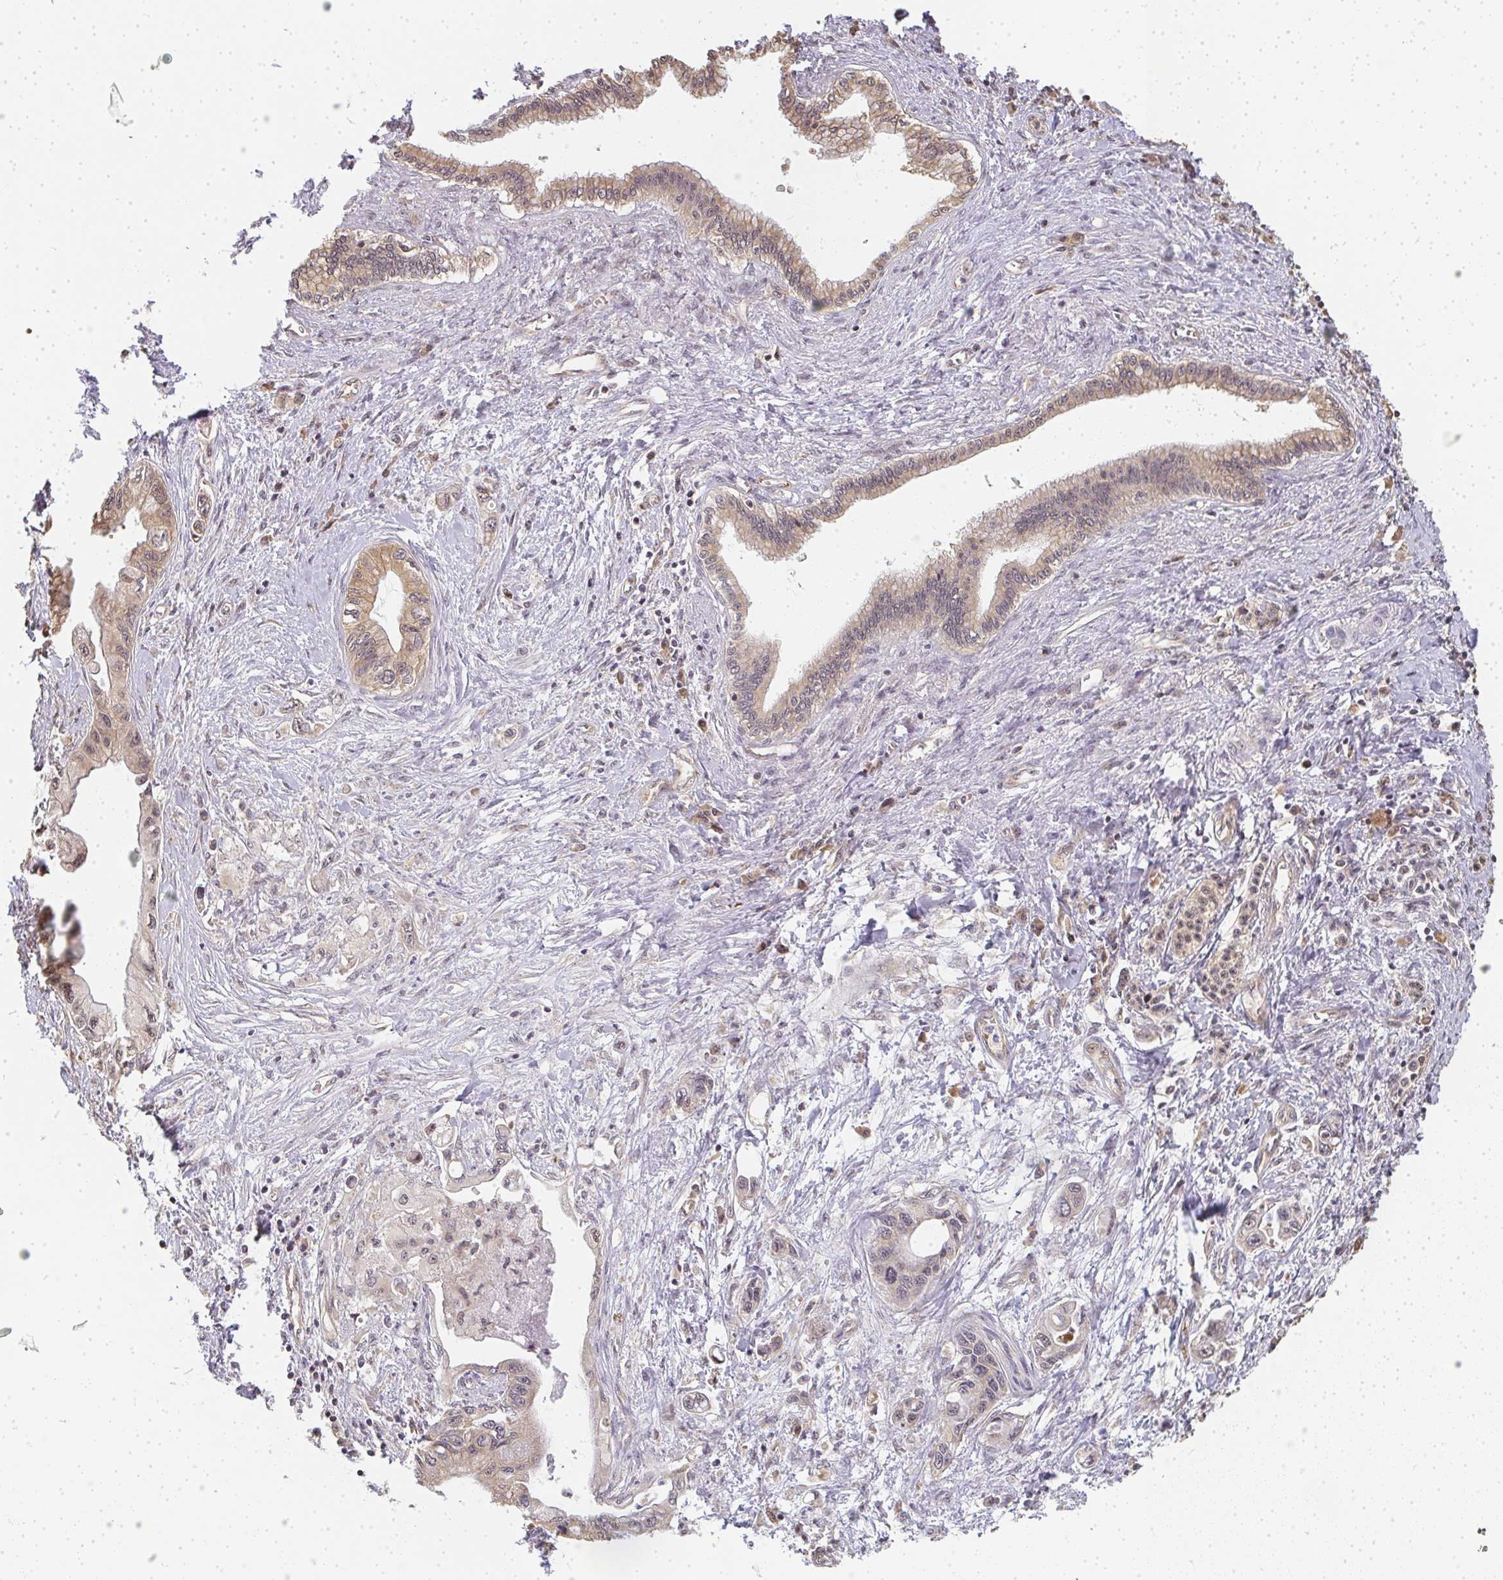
{"staining": {"intensity": "weak", "quantity": "25%-75%", "location": "cytoplasmic/membranous,nuclear"}, "tissue": "pancreatic cancer", "cell_type": "Tumor cells", "image_type": "cancer", "snomed": [{"axis": "morphology", "description": "Adenocarcinoma, NOS"}, {"axis": "topography", "description": "Pancreas"}], "caption": "Tumor cells reveal low levels of weak cytoplasmic/membranous and nuclear expression in approximately 25%-75% of cells in pancreatic cancer (adenocarcinoma).", "gene": "SLC35B3", "patient": {"sex": "male", "age": 61}}